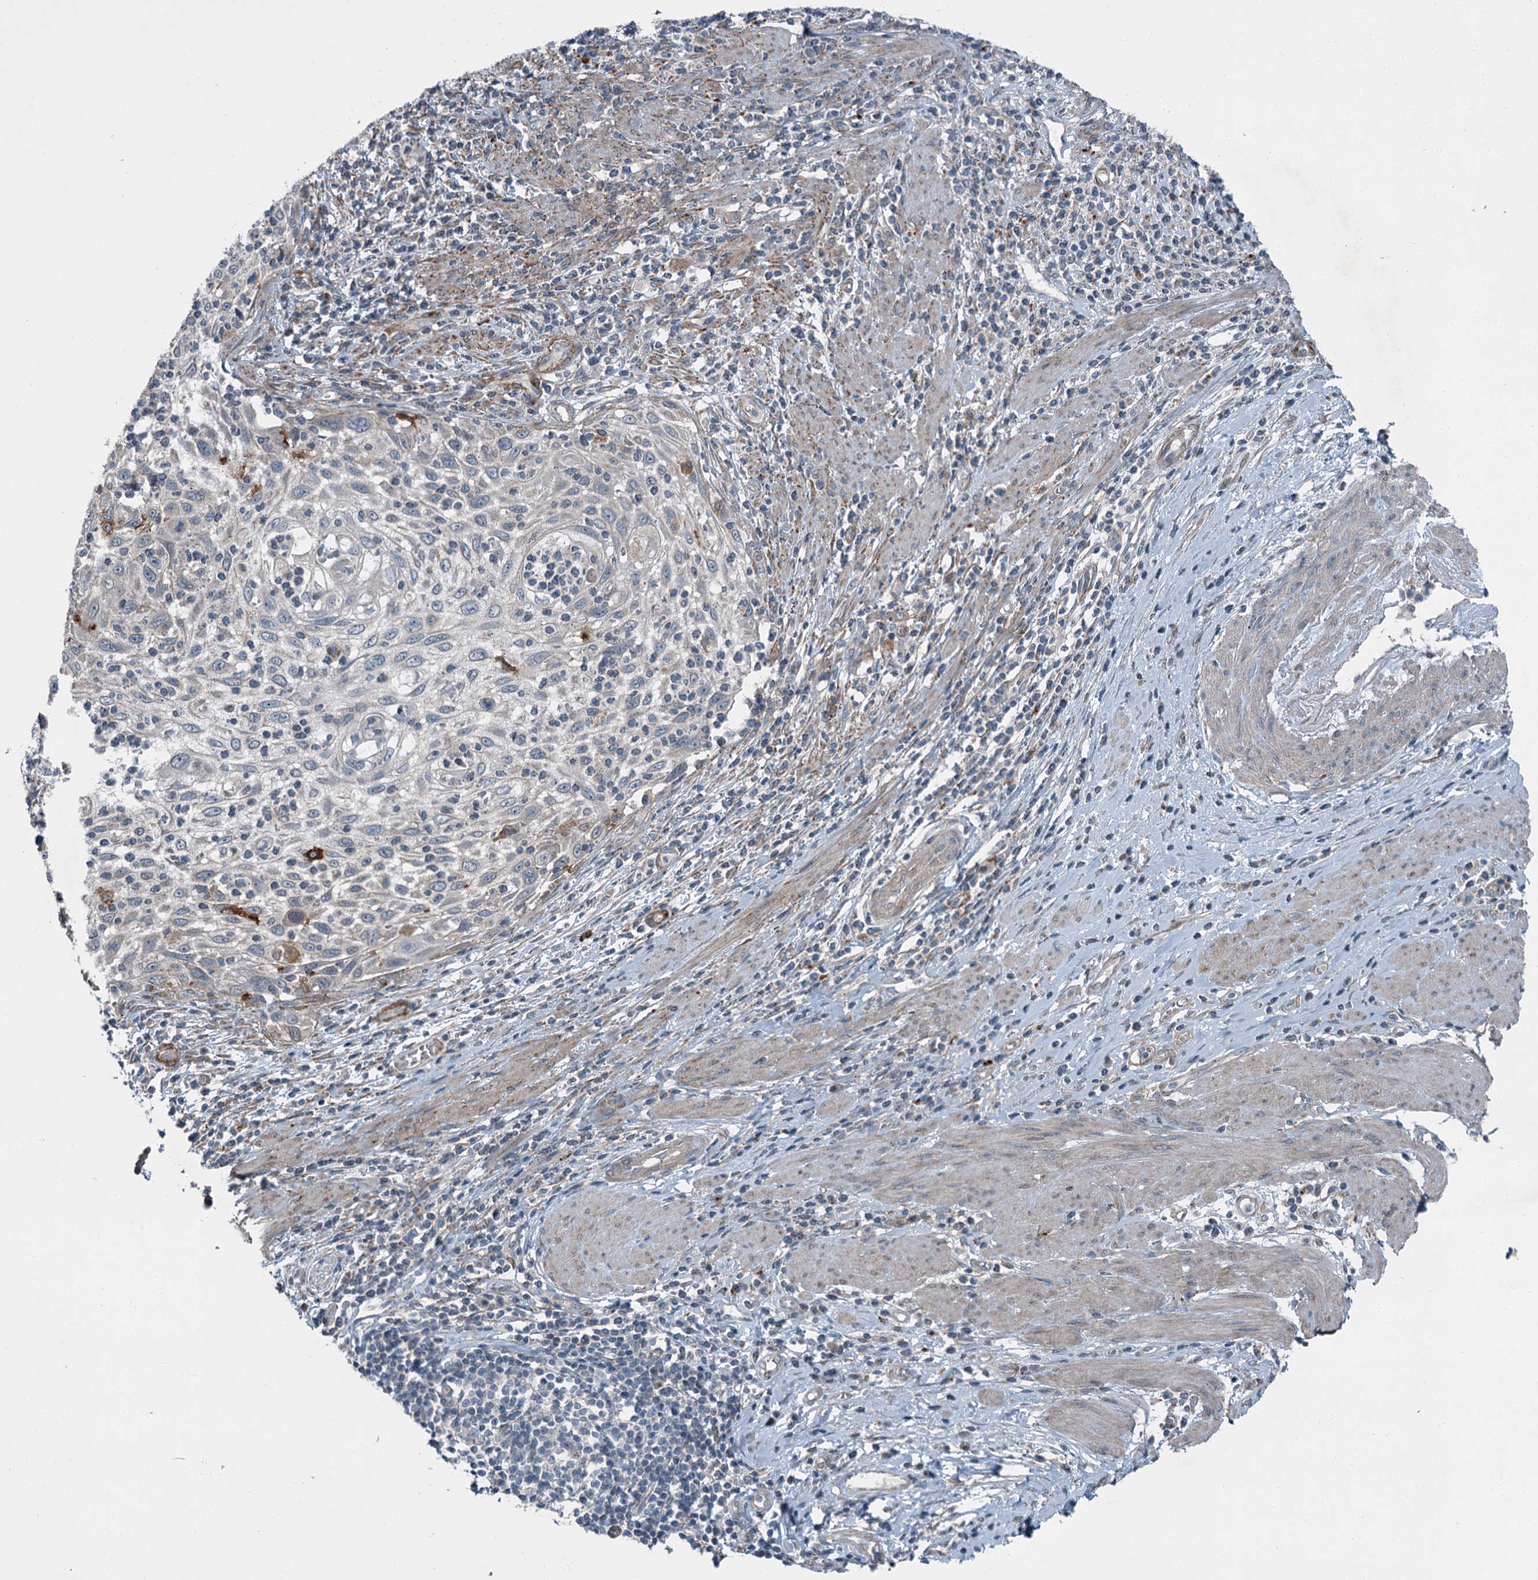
{"staining": {"intensity": "negative", "quantity": "none", "location": "none"}, "tissue": "cervical cancer", "cell_type": "Tumor cells", "image_type": "cancer", "snomed": [{"axis": "morphology", "description": "Squamous cell carcinoma, NOS"}, {"axis": "topography", "description": "Cervix"}], "caption": "Cervical cancer stained for a protein using immunohistochemistry (IHC) shows no expression tumor cells.", "gene": "AXL", "patient": {"sex": "female", "age": 70}}